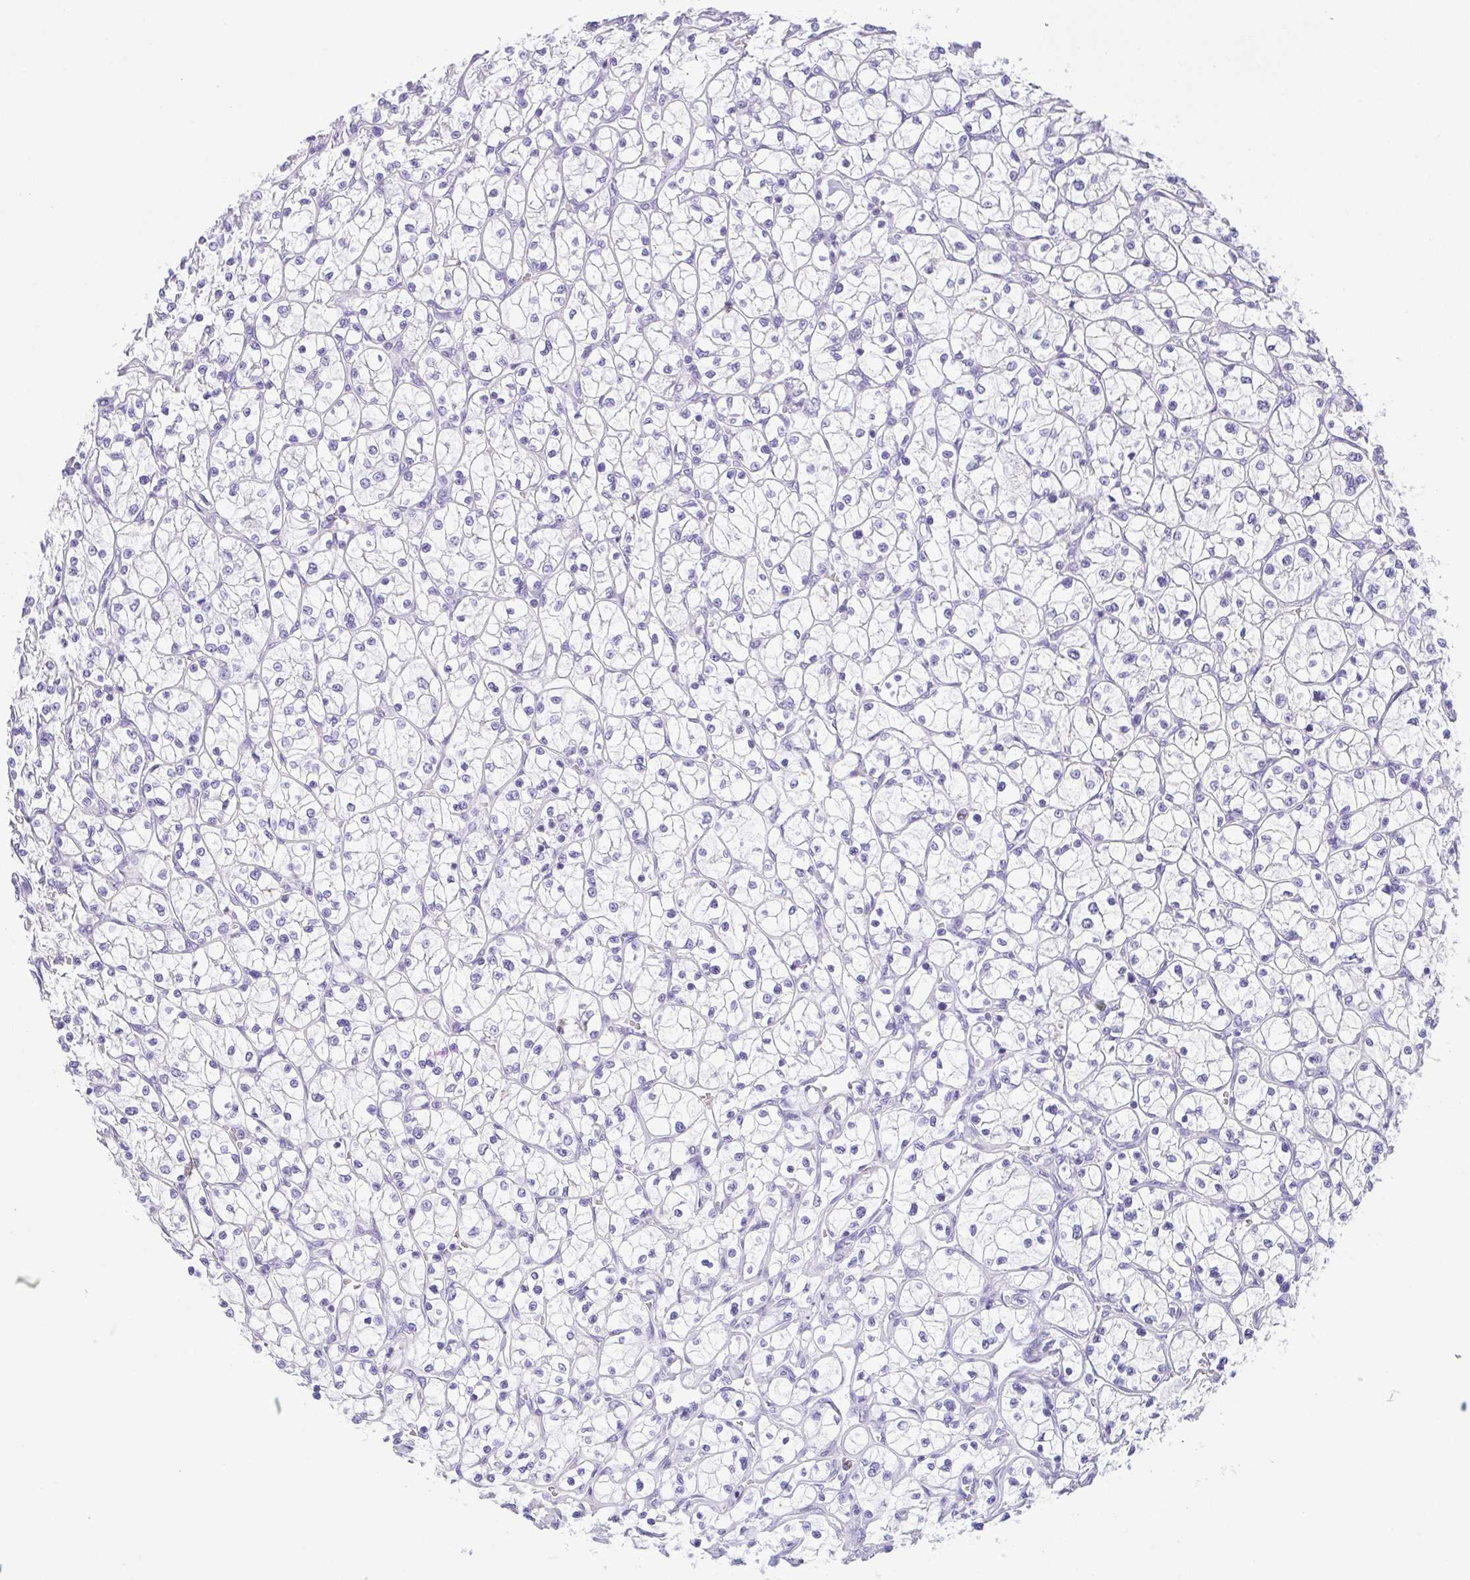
{"staining": {"intensity": "negative", "quantity": "none", "location": "none"}, "tissue": "renal cancer", "cell_type": "Tumor cells", "image_type": "cancer", "snomed": [{"axis": "morphology", "description": "Adenocarcinoma, NOS"}, {"axis": "topography", "description": "Kidney"}], "caption": "Renal cancer was stained to show a protein in brown. There is no significant expression in tumor cells. (Stains: DAB IHC with hematoxylin counter stain, Microscopy: brightfield microscopy at high magnification).", "gene": "HAPLN2", "patient": {"sex": "female", "age": 64}}